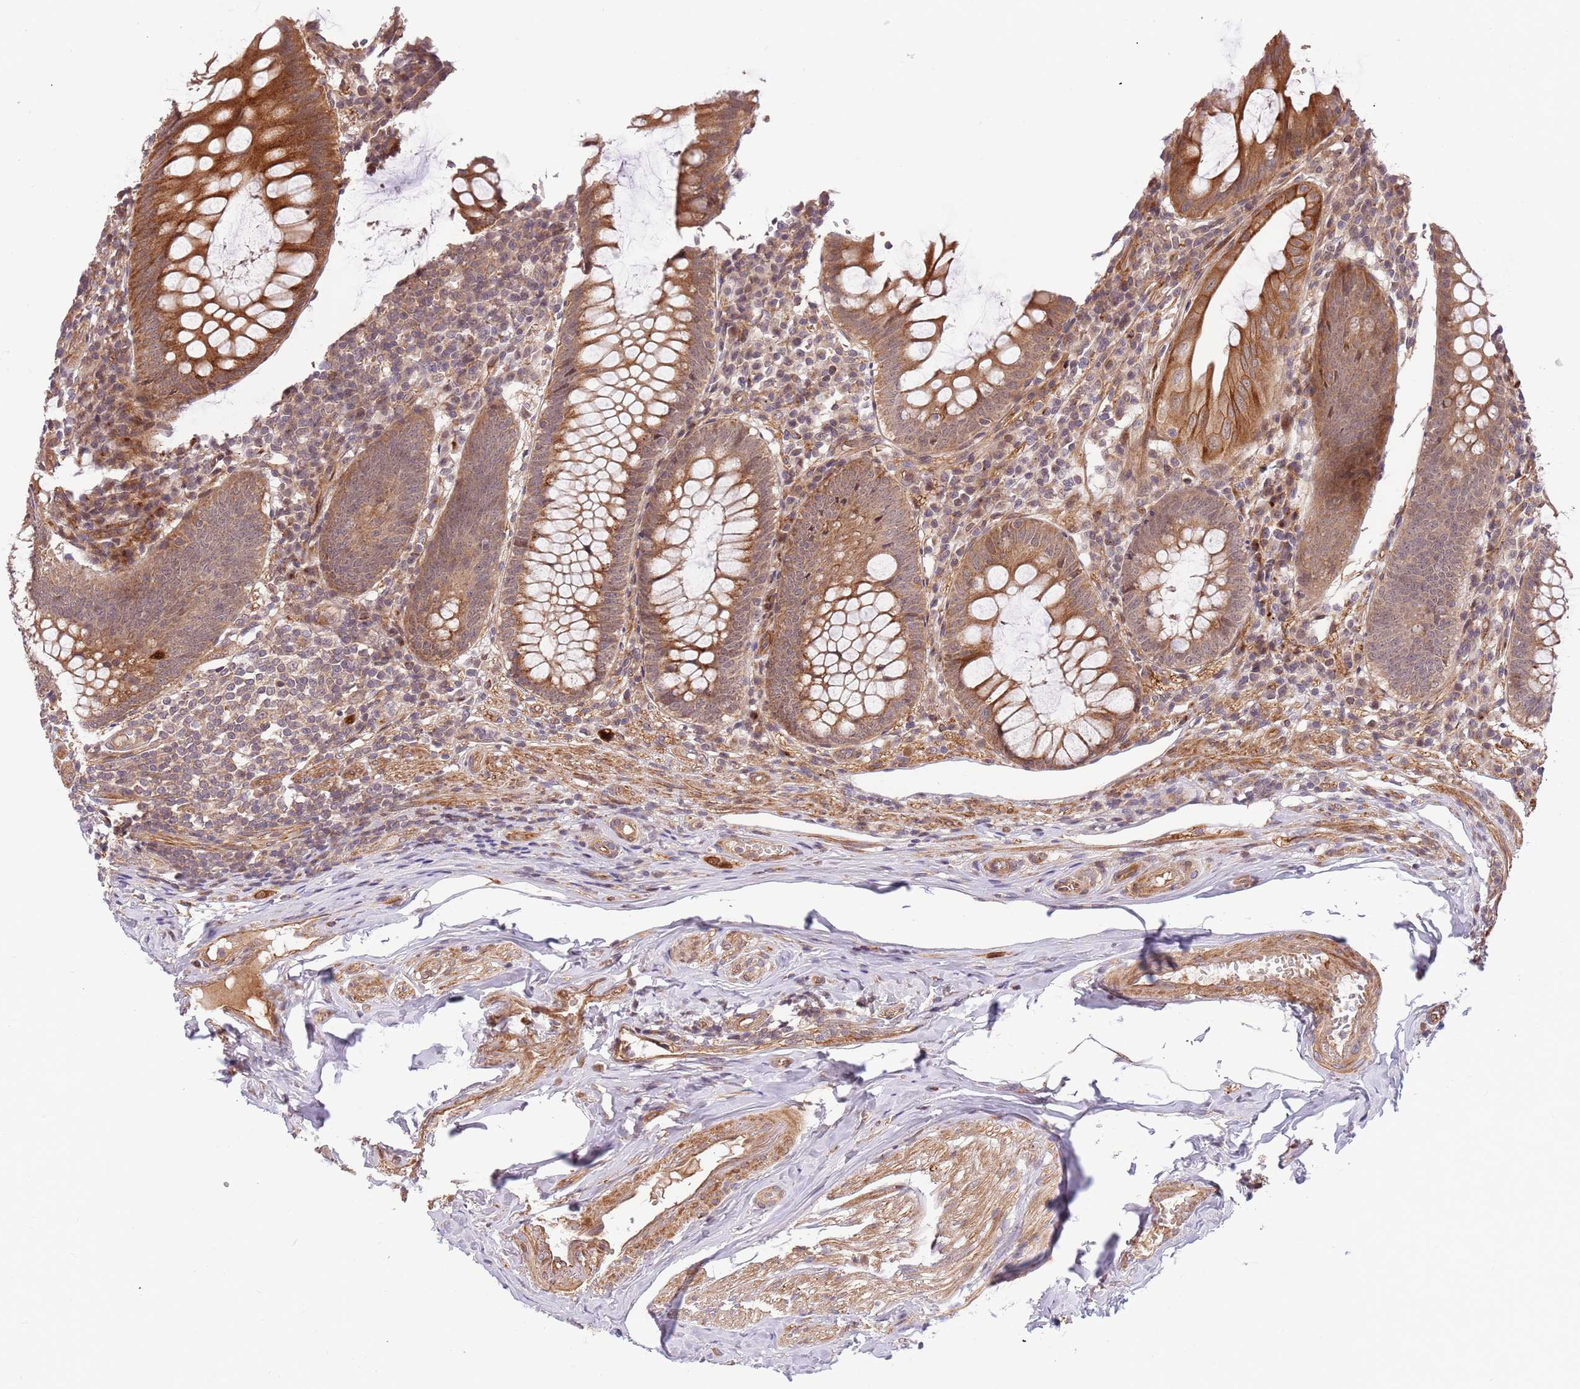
{"staining": {"intensity": "strong", "quantity": ">75%", "location": "cytoplasmic/membranous"}, "tissue": "appendix", "cell_type": "Glandular cells", "image_type": "normal", "snomed": [{"axis": "morphology", "description": "Normal tissue, NOS"}, {"axis": "topography", "description": "Appendix"}], "caption": "IHC of benign appendix reveals high levels of strong cytoplasmic/membranous positivity in about >75% of glandular cells.", "gene": "HAUS3", "patient": {"sex": "male", "age": 83}}